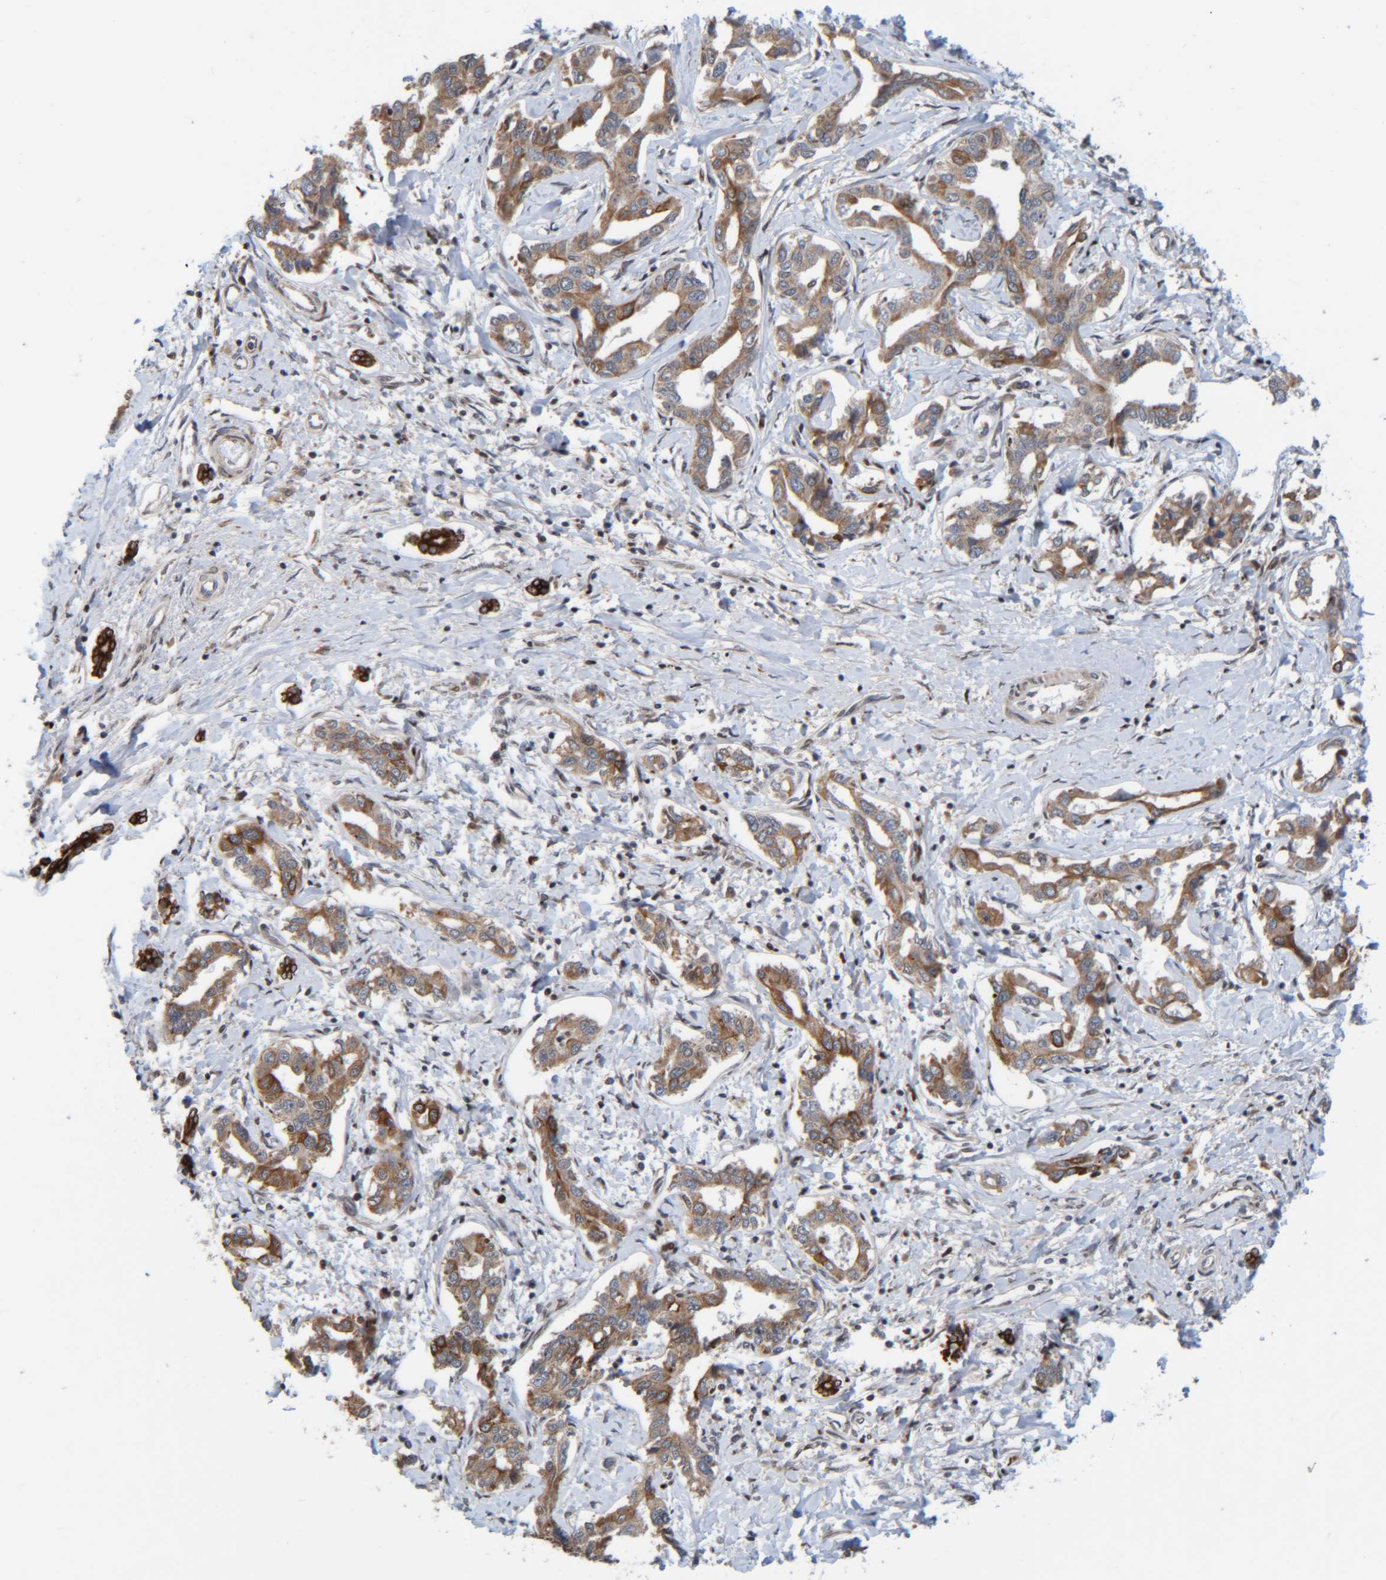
{"staining": {"intensity": "moderate", "quantity": ">75%", "location": "cytoplasmic/membranous"}, "tissue": "liver cancer", "cell_type": "Tumor cells", "image_type": "cancer", "snomed": [{"axis": "morphology", "description": "Cholangiocarcinoma"}, {"axis": "topography", "description": "Liver"}], "caption": "Brown immunohistochemical staining in human liver cancer shows moderate cytoplasmic/membranous staining in about >75% of tumor cells.", "gene": "CCDC57", "patient": {"sex": "male", "age": 59}}